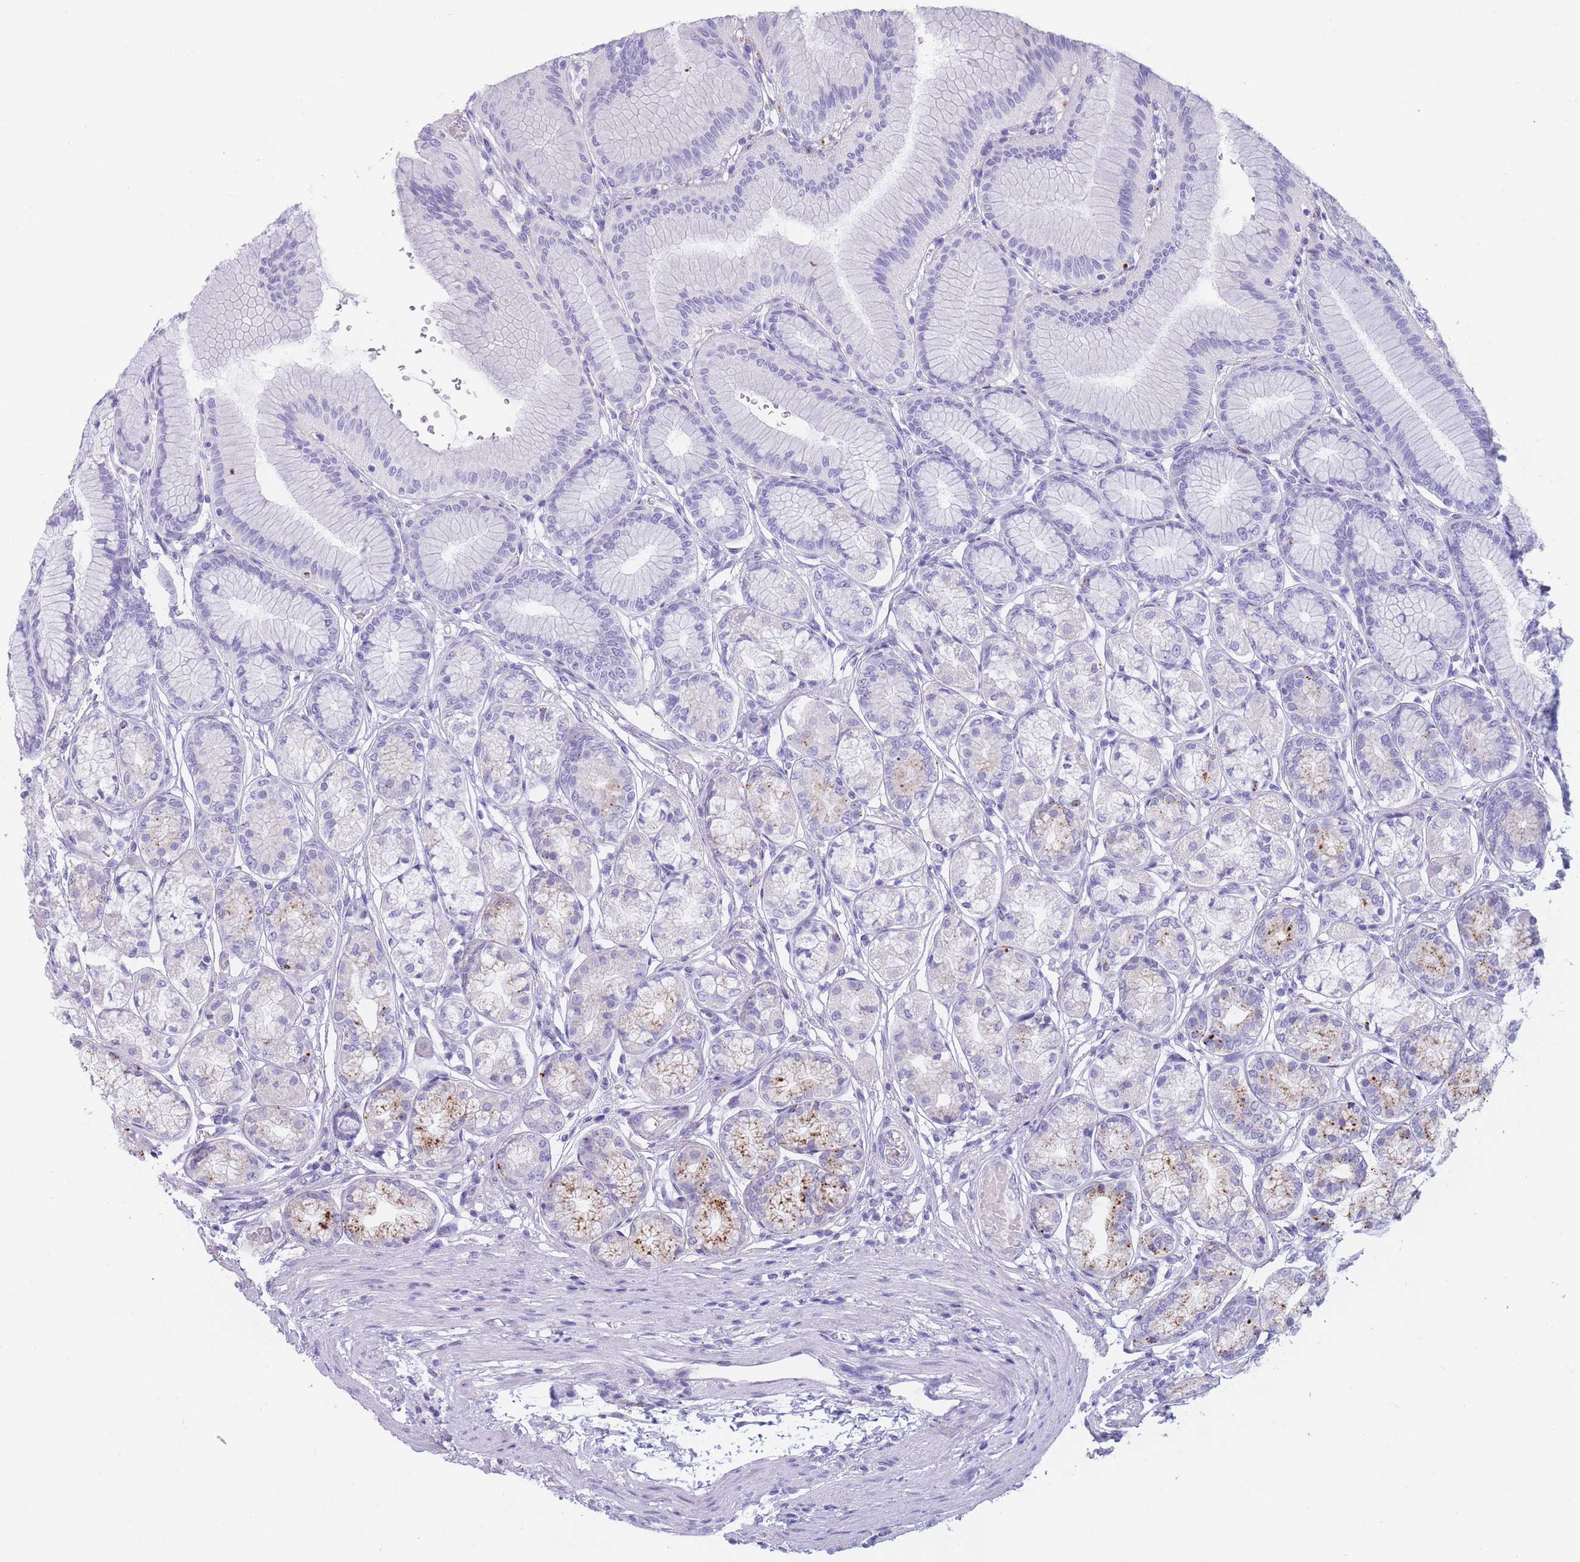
{"staining": {"intensity": "strong", "quantity": "<25%", "location": "cytoplasmic/membranous"}, "tissue": "stomach", "cell_type": "Glandular cells", "image_type": "normal", "snomed": [{"axis": "morphology", "description": "Normal tissue, NOS"}, {"axis": "morphology", "description": "Adenocarcinoma, NOS"}, {"axis": "morphology", "description": "Adenocarcinoma, High grade"}, {"axis": "topography", "description": "Stomach, upper"}, {"axis": "topography", "description": "Stomach"}], "caption": "Protein staining of unremarkable stomach reveals strong cytoplasmic/membranous staining in approximately <25% of glandular cells.", "gene": "GAA", "patient": {"sex": "female", "age": 65}}